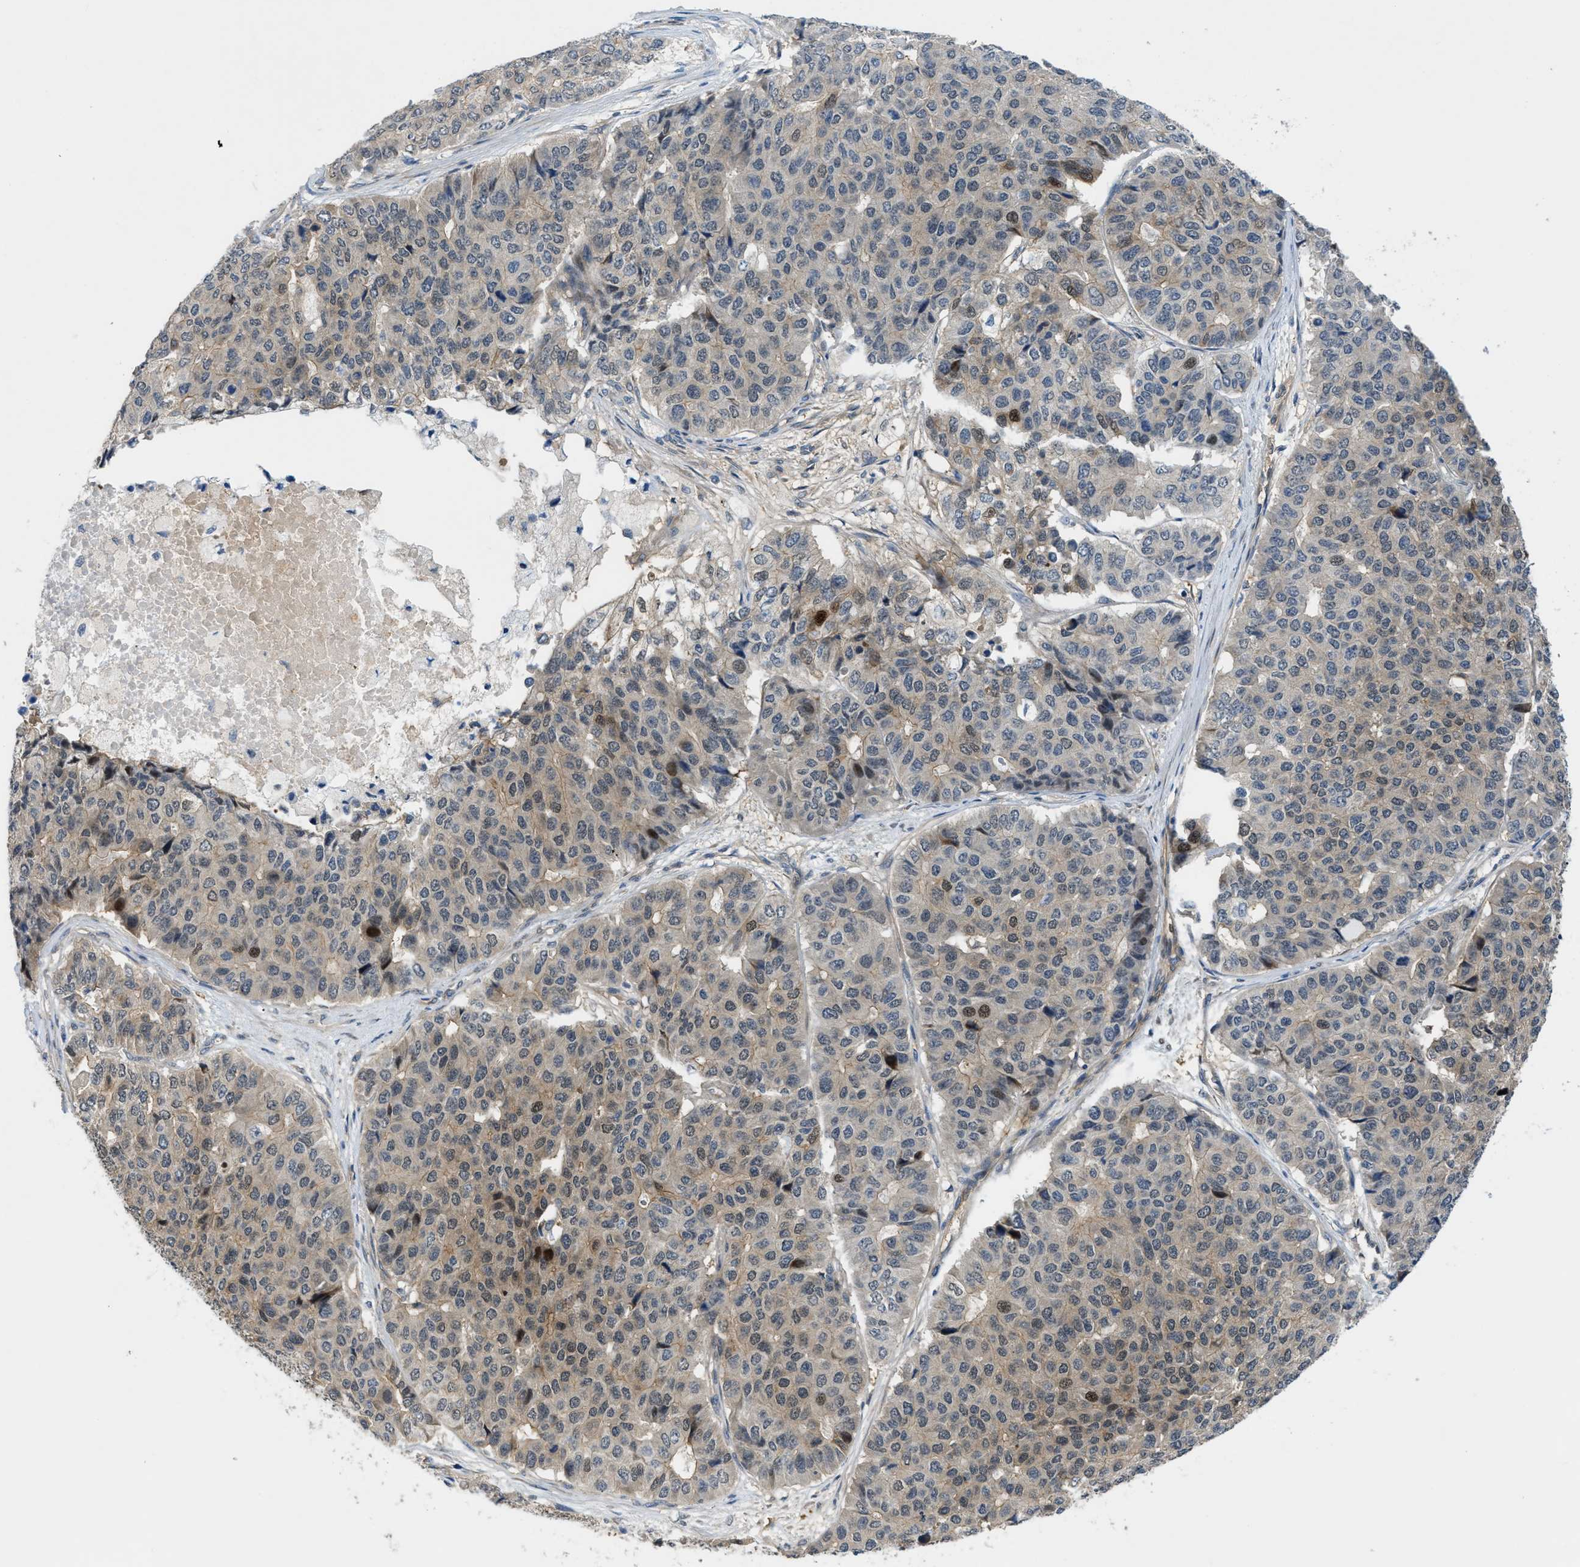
{"staining": {"intensity": "moderate", "quantity": "<25%", "location": "cytoplasmic/membranous,nuclear"}, "tissue": "pancreatic cancer", "cell_type": "Tumor cells", "image_type": "cancer", "snomed": [{"axis": "morphology", "description": "Adenocarcinoma, NOS"}, {"axis": "topography", "description": "Pancreas"}], "caption": "Pancreatic cancer stained with a protein marker demonstrates moderate staining in tumor cells.", "gene": "TRAK2", "patient": {"sex": "male", "age": 50}}